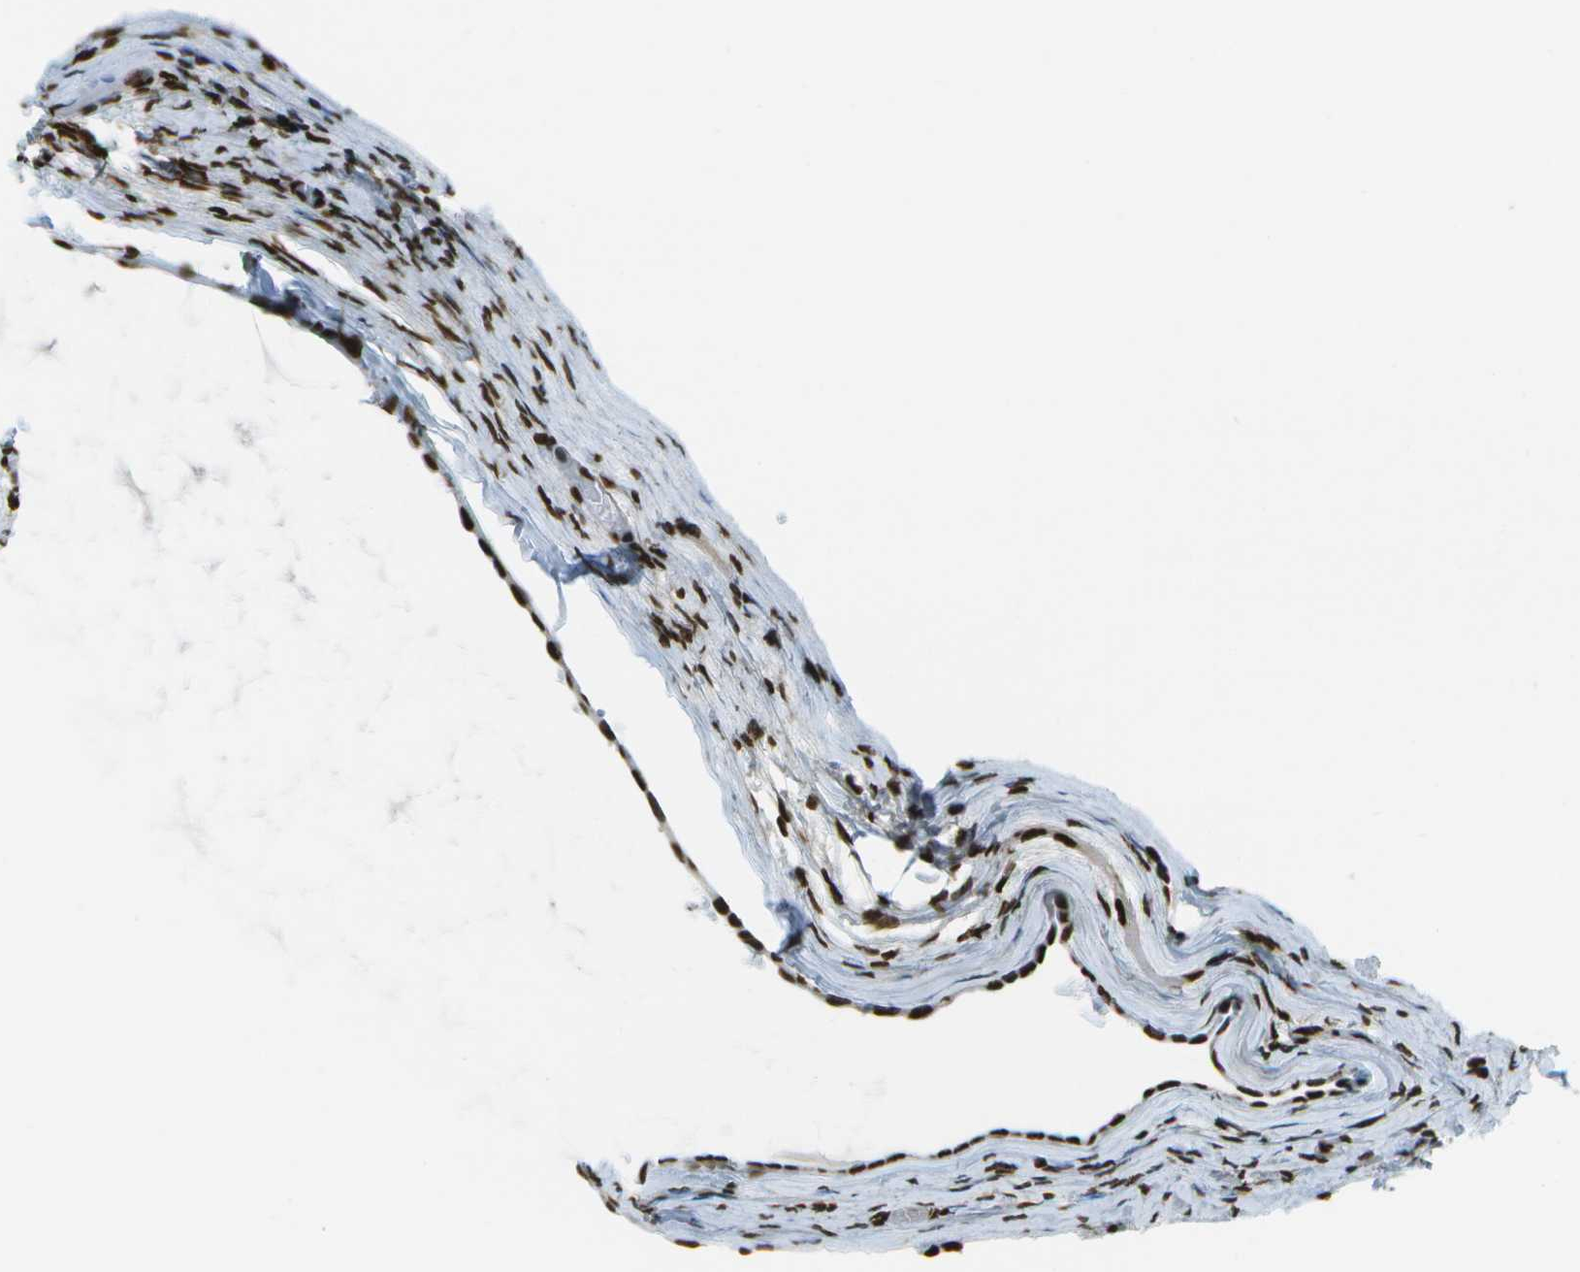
{"staining": {"intensity": "strong", "quantity": ">75%", "location": "nuclear"}, "tissue": "ovary", "cell_type": "Ovarian stroma cells", "image_type": "normal", "snomed": [{"axis": "morphology", "description": "Normal tissue, NOS"}, {"axis": "topography", "description": "Ovary"}], "caption": "Immunohistochemistry (IHC) photomicrograph of normal human ovary stained for a protein (brown), which exhibits high levels of strong nuclear staining in approximately >75% of ovarian stroma cells.", "gene": "GLYR1", "patient": {"sex": "female", "age": 33}}